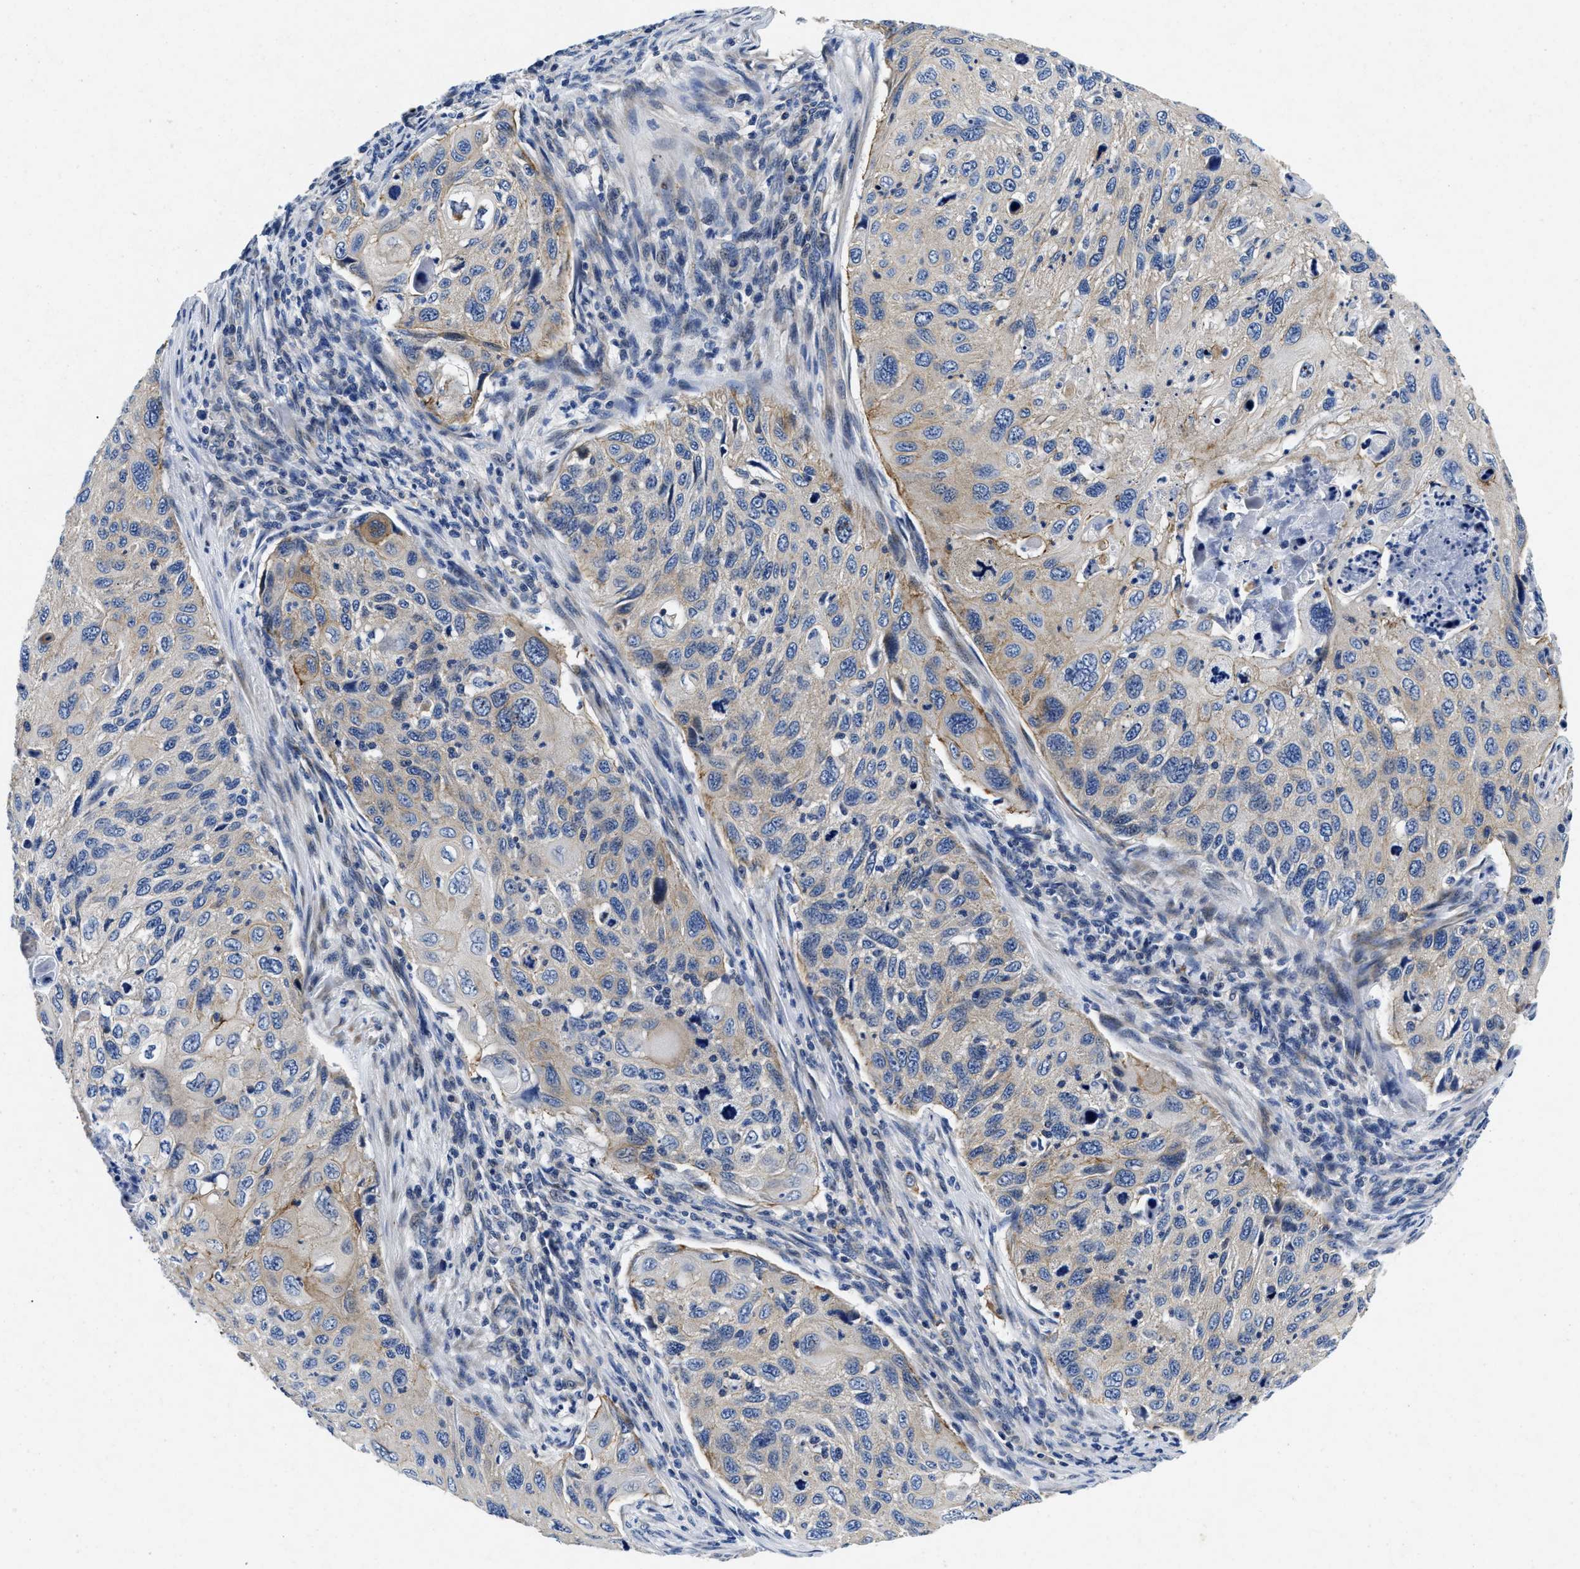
{"staining": {"intensity": "weak", "quantity": "<25%", "location": "cytoplasmic/membranous"}, "tissue": "cervical cancer", "cell_type": "Tumor cells", "image_type": "cancer", "snomed": [{"axis": "morphology", "description": "Squamous cell carcinoma, NOS"}, {"axis": "topography", "description": "Cervix"}], "caption": "Immunohistochemistry (IHC) of human cervical cancer (squamous cell carcinoma) reveals no positivity in tumor cells. (Brightfield microscopy of DAB (3,3'-diaminobenzidine) immunohistochemistry (IHC) at high magnification).", "gene": "LAD1", "patient": {"sex": "female", "age": 70}}